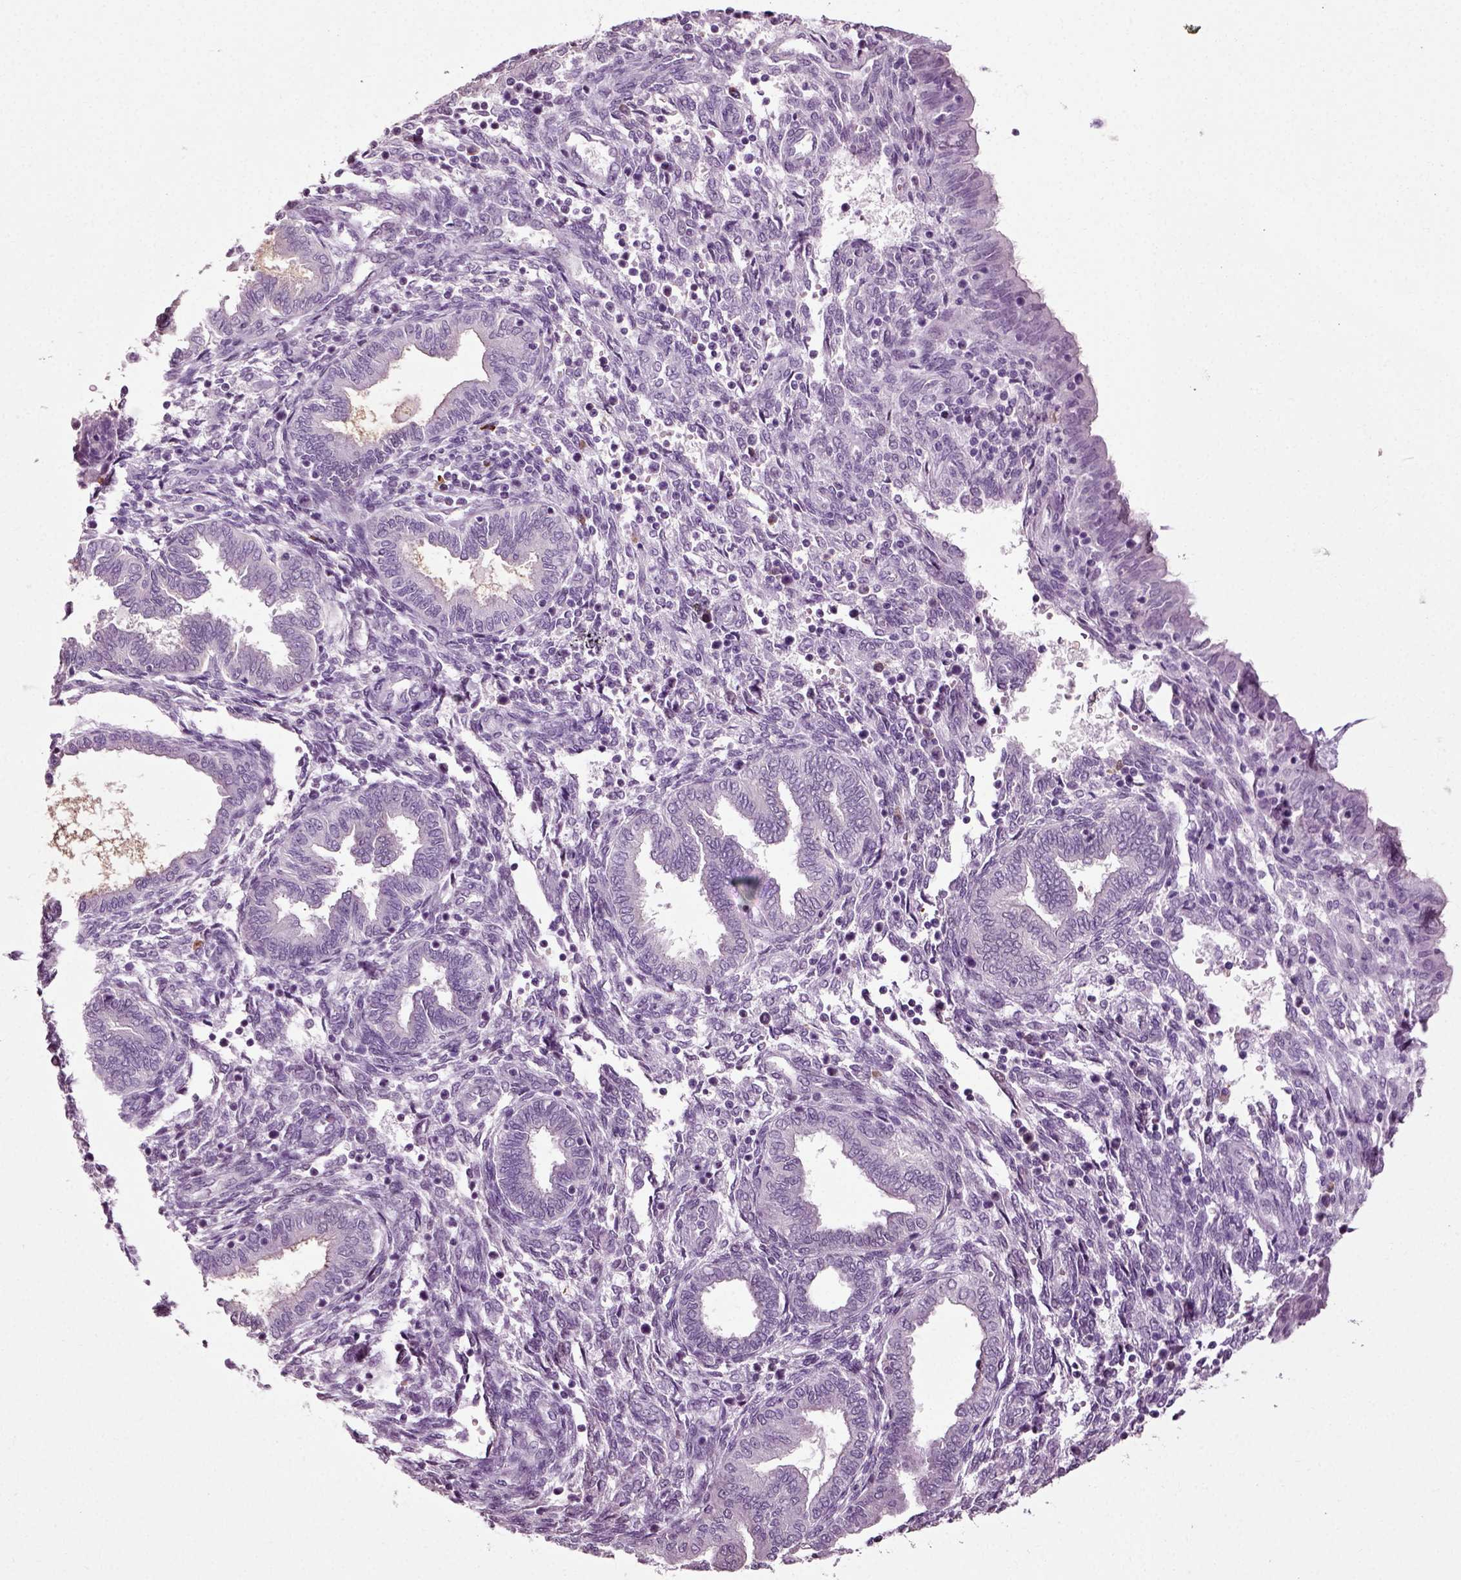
{"staining": {"intensity": "negative", "quantity": "none", "location": "none"}, "tissue": "endometrium", "cell_type": "Cells in endometrial stroma", "image_type": "normal", "snomed": [{"axis": "morphology", "description": "Normal tissue, NOS"}, {"axis": "topography", "description": "Endometrium"}], "caption": "An immunohistochemistry photomicrograph of unremarkable endometrium is shown. There is no staining in cells in endometrial stroma of endometrium.", "gene": "SLC26A8", "patient": {"sex": "female", "age": 42}}